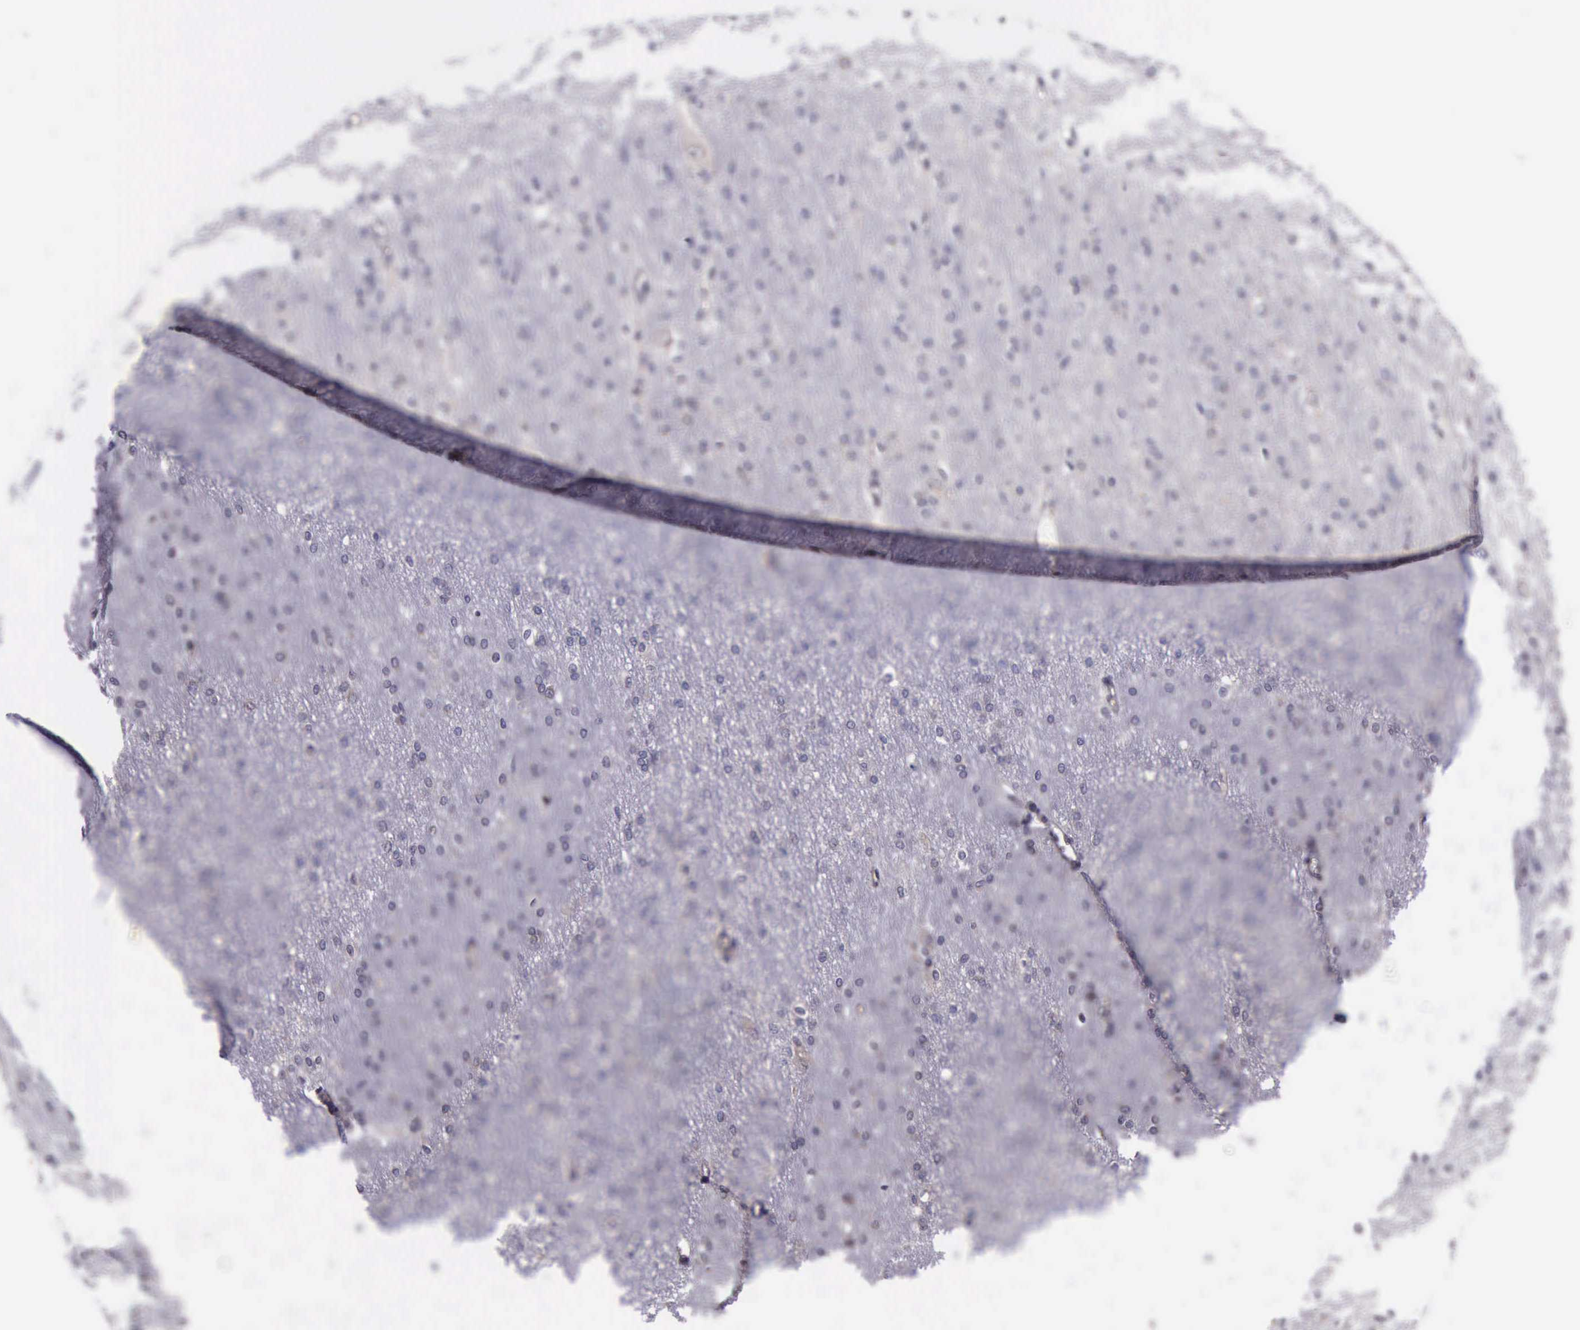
{"staining": {"intensity": "negative", "quantity": "none", "location": "none"}, "tissue": "cerebral cortex", "cell_type": "Endothelial cells", "image_type": "normal", "snomed": [{"axis": "morphology", "description": "Normal tissue, NOS"}, {"axis": "morphology", "description": "Inflammation, NOS"}, {"axis": "topography", "description": "Cerebral cortex"}], "caption": "Endothelial cells show no significant protein positivity in unremarkable cerebral cortex. Brightfield microscopy of immunohistochemistry stained with DAB (brown) and hematoxylin (blue), captured at high magnification.", "gene": "PLEK2", "patient": {"sex": "male", "age": 6}}